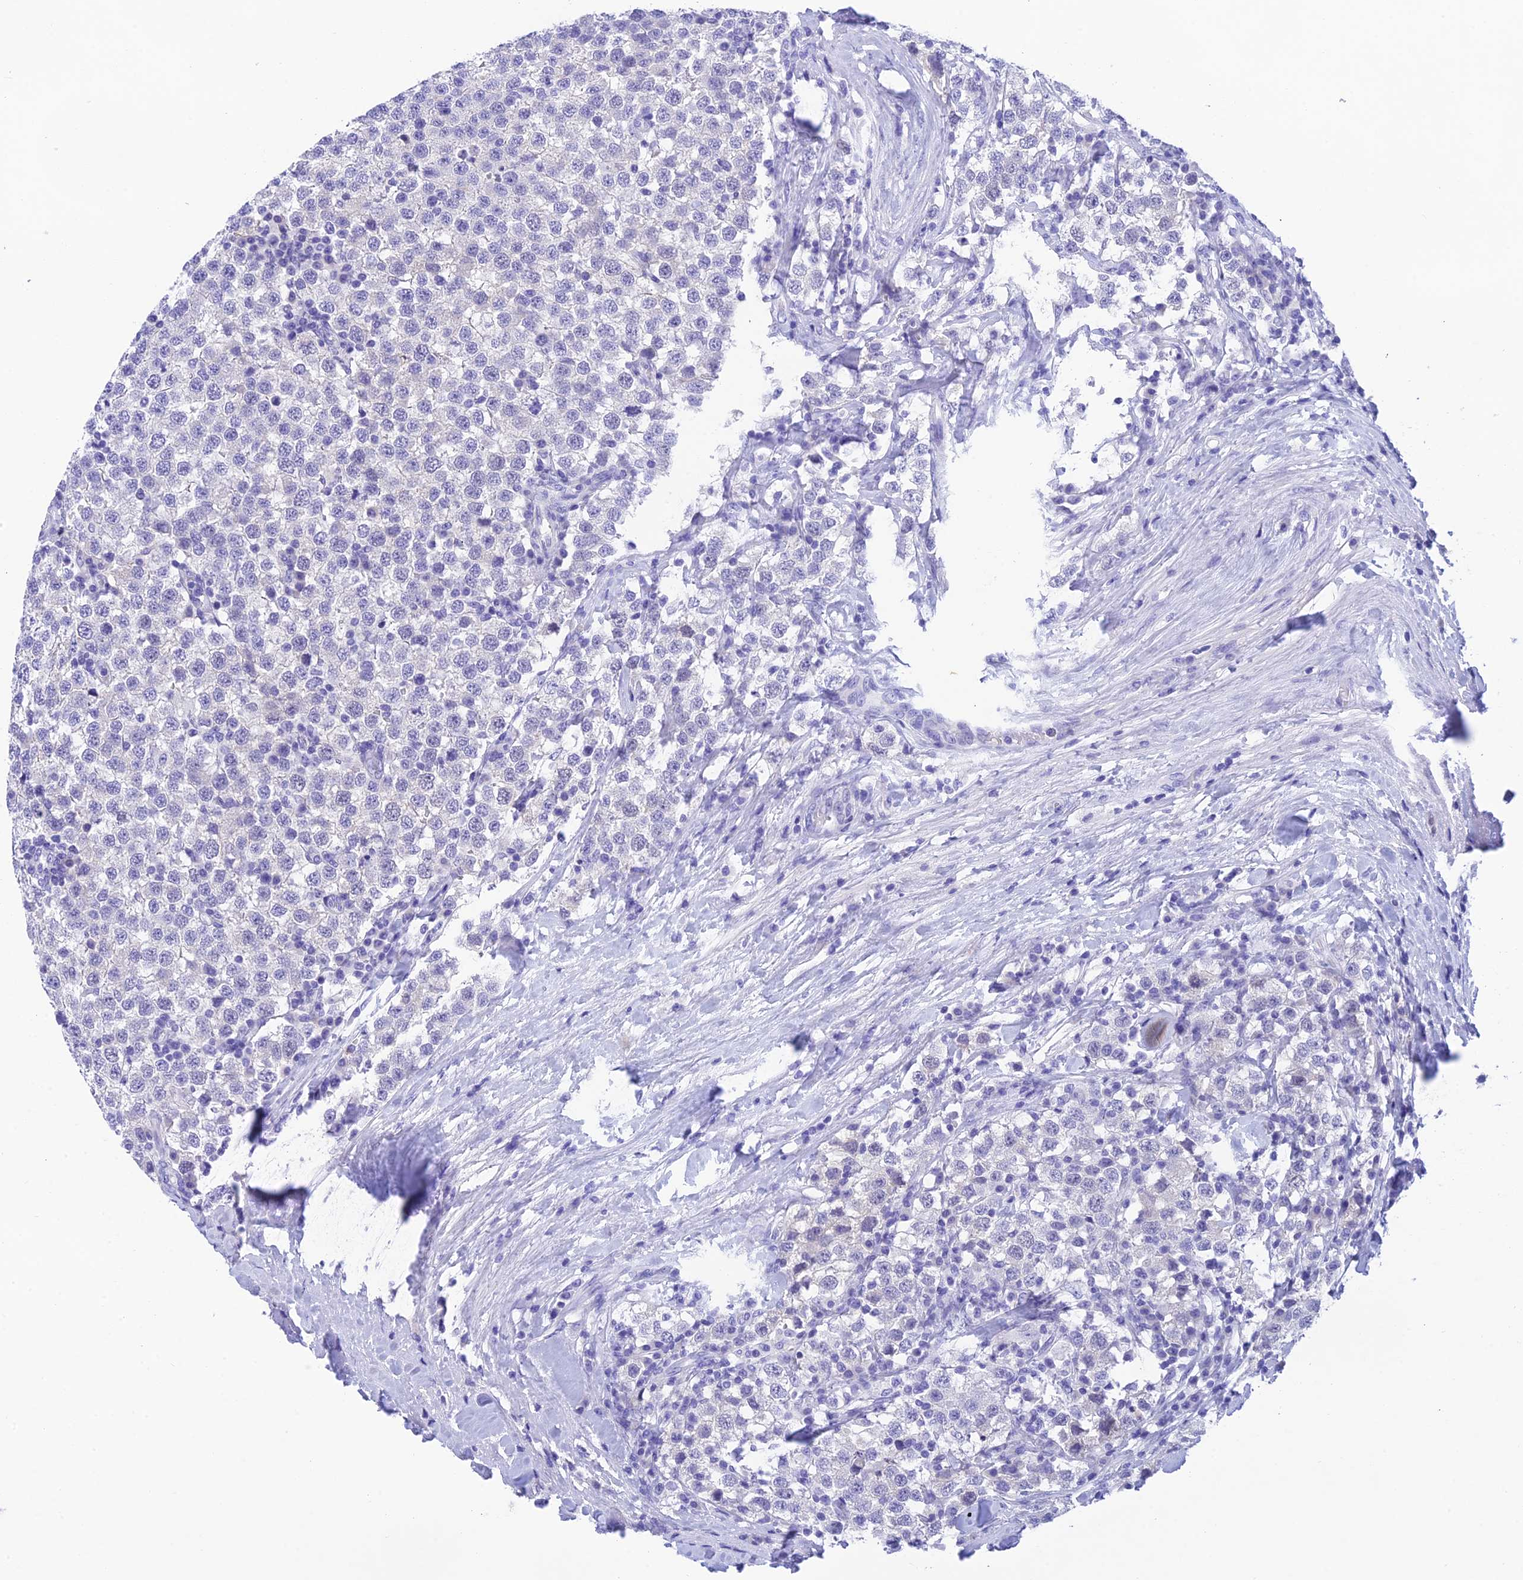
{"staining": {"intensity": "negative", "quantity": "none", "location": "none"}, "tissue": "testis cancer", "cell_type": "Tumor cells", "image_type": "cancer", "snomed": [{"axis": "morphology", "description": "Seminoma, NOS"}, {"axis": "topography", "description": "Testis"}], "caption": "IHC image of neoplastic tissue: testis seminoma stained with DAB reveals no significant protein staining in tumor cells.", "gene": "KDELR3", "patient": {"sex": "male", "age": 34}}